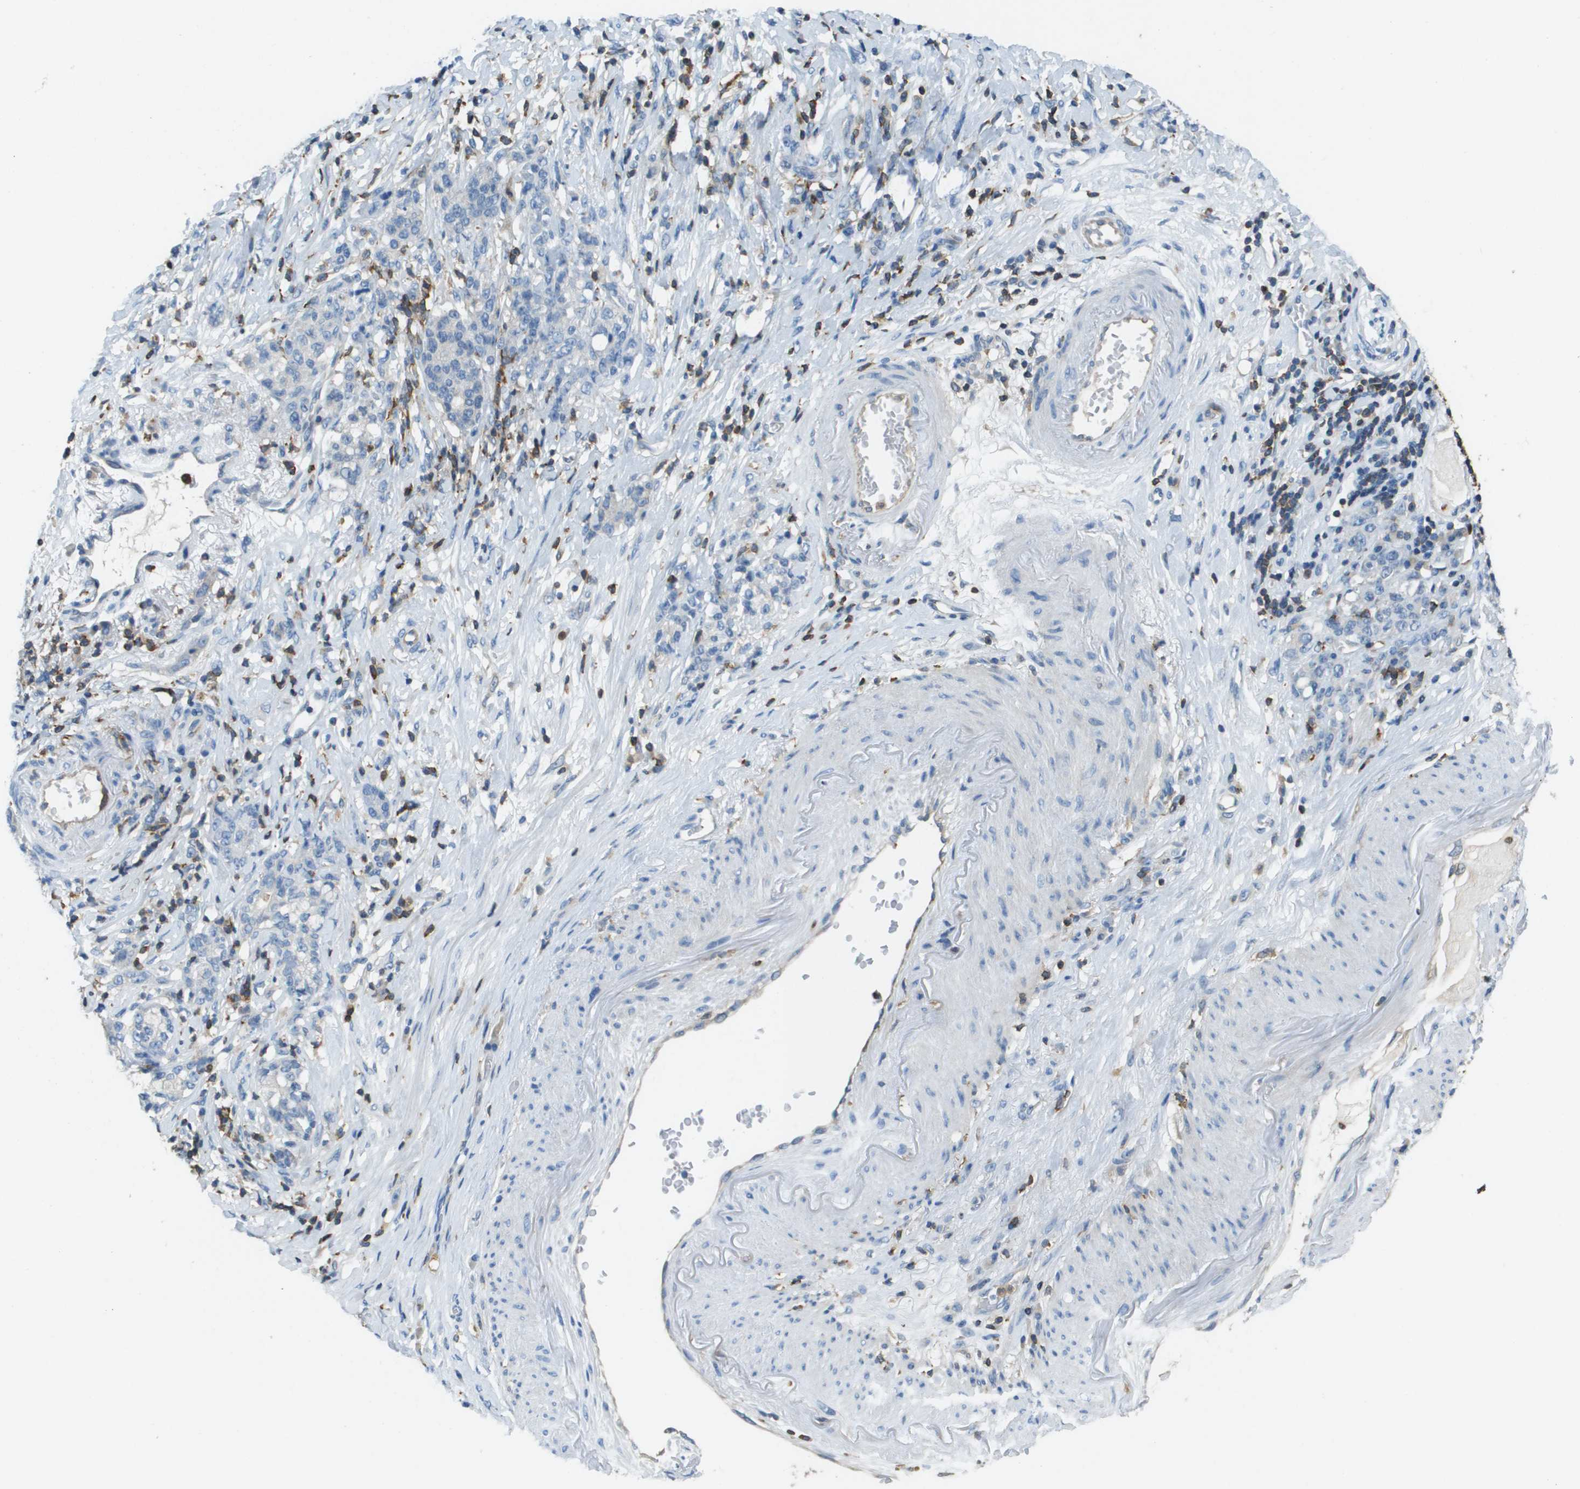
{"staining": {"intensity": "negative", "quantity": "none", "location": "none"}, "tissue": "stomach cancer", "cell_type": "Tumor cells", "image_type": "cancer", "snomed": [{"axis": "morphology", "description": "Adenocarcinoma, NOS"}, {"axis": "topography", "description": "Stomach, lower"}], "caption": "The immunohistochemistry (IHC) photomicrograph has no significant positivity in tumor cells of stomach adenocarcinoma tissue.", "gene": "APBB1IP", "patient": {"sex": "male", "age": 88}}